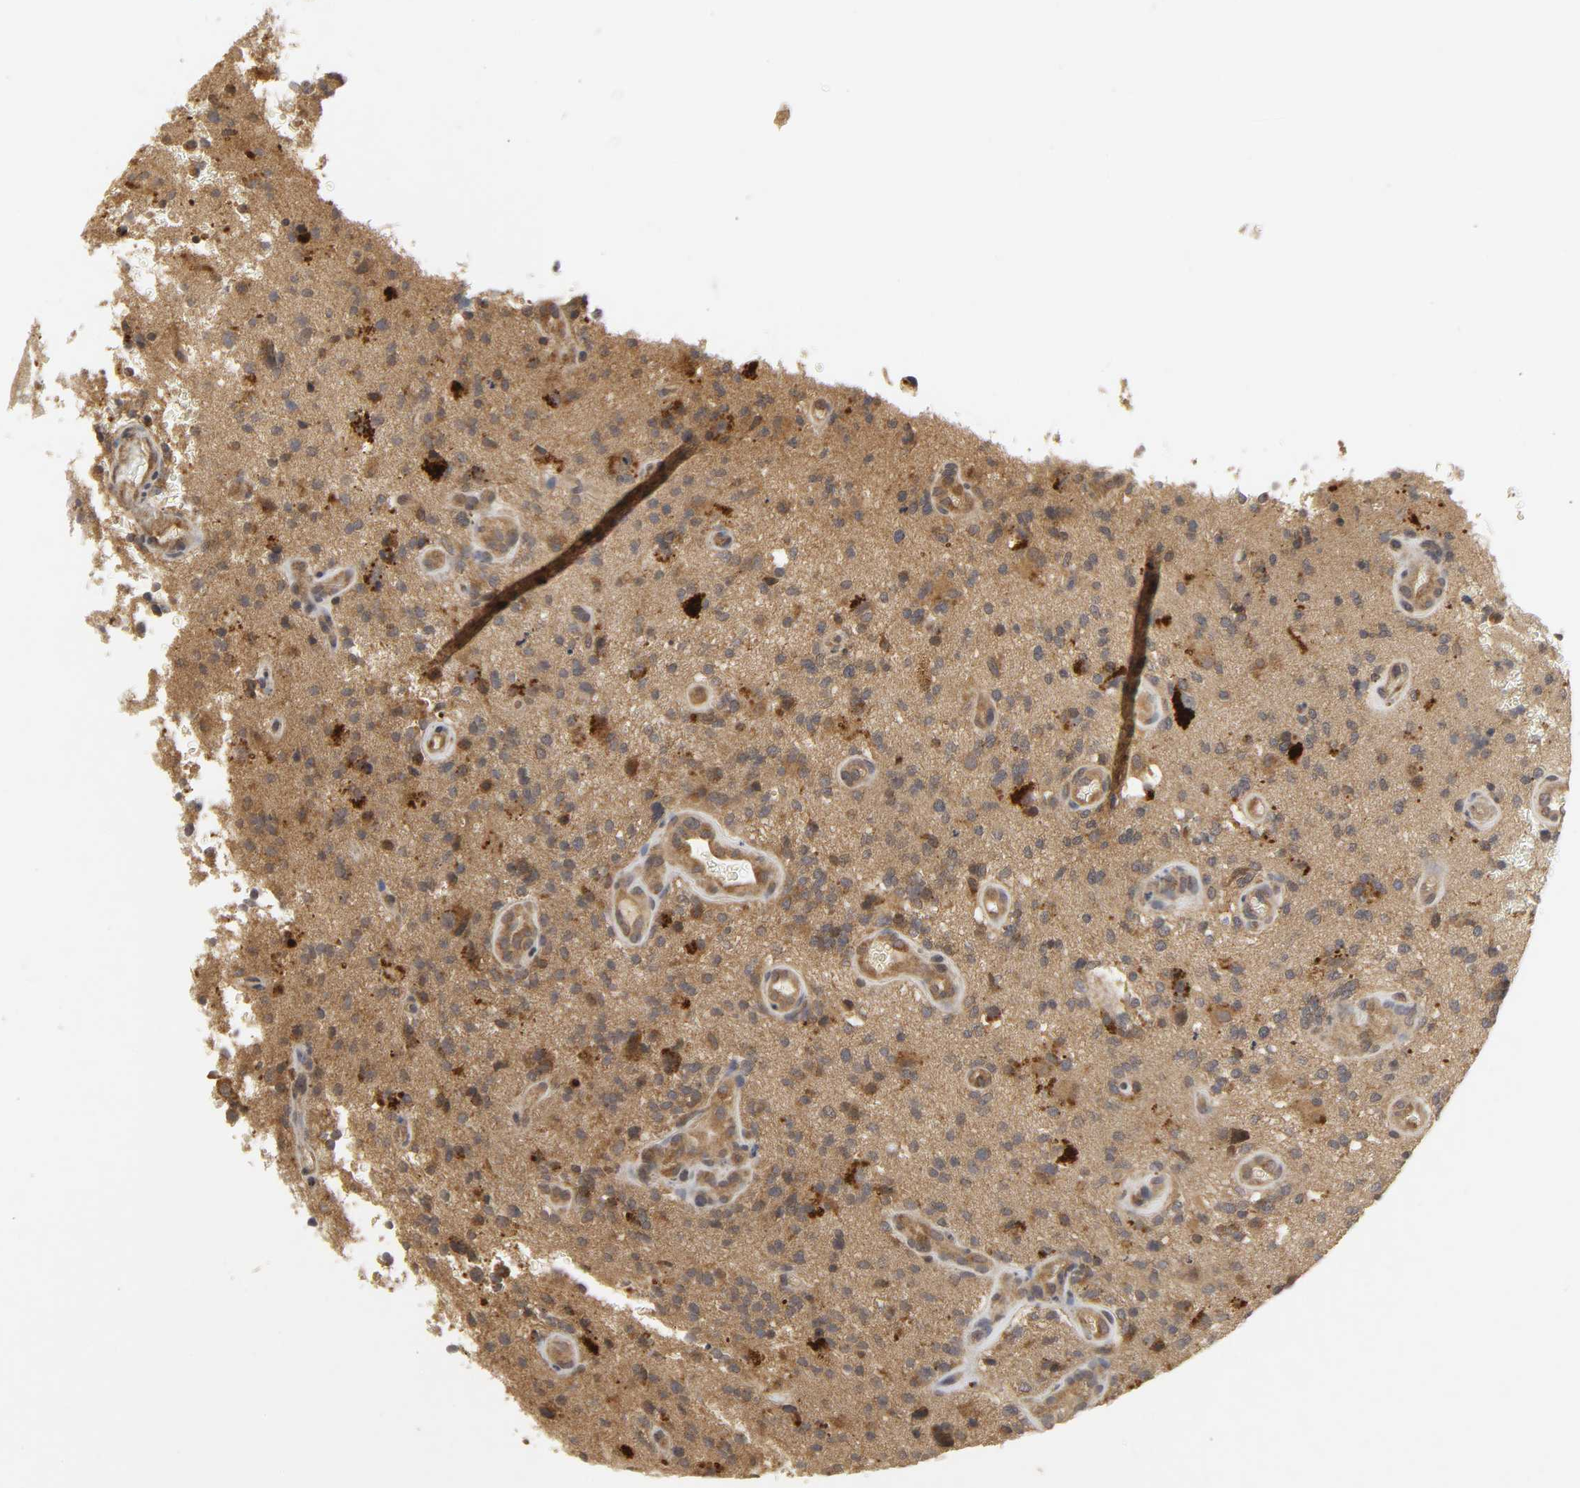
{"staining": {"intensity": "moderate", "quantity": ">75%", "location": "cytoplasmic/membranous"}, "tissue": "glioma", "cell_type": "Tumor cells", "image_type": "cancer", "snomed": [{"axis": "morphology", "description": "Normal tissue, NOS"}, {"axis": "morphology", "description": "Glioma, malignant, High grade"}, {"axis": "topography", "description": "Cerebral cortex"}], "caption": "Protein staining of glioma tissue demonstrates moderate cytoplasmic/membranous staining in about >75% of tumor cells. (DAB IHC with brightfield microscopy, high magnification).", "gene": "TRAF6", "patient": {"sex": "male", "age": 75}}